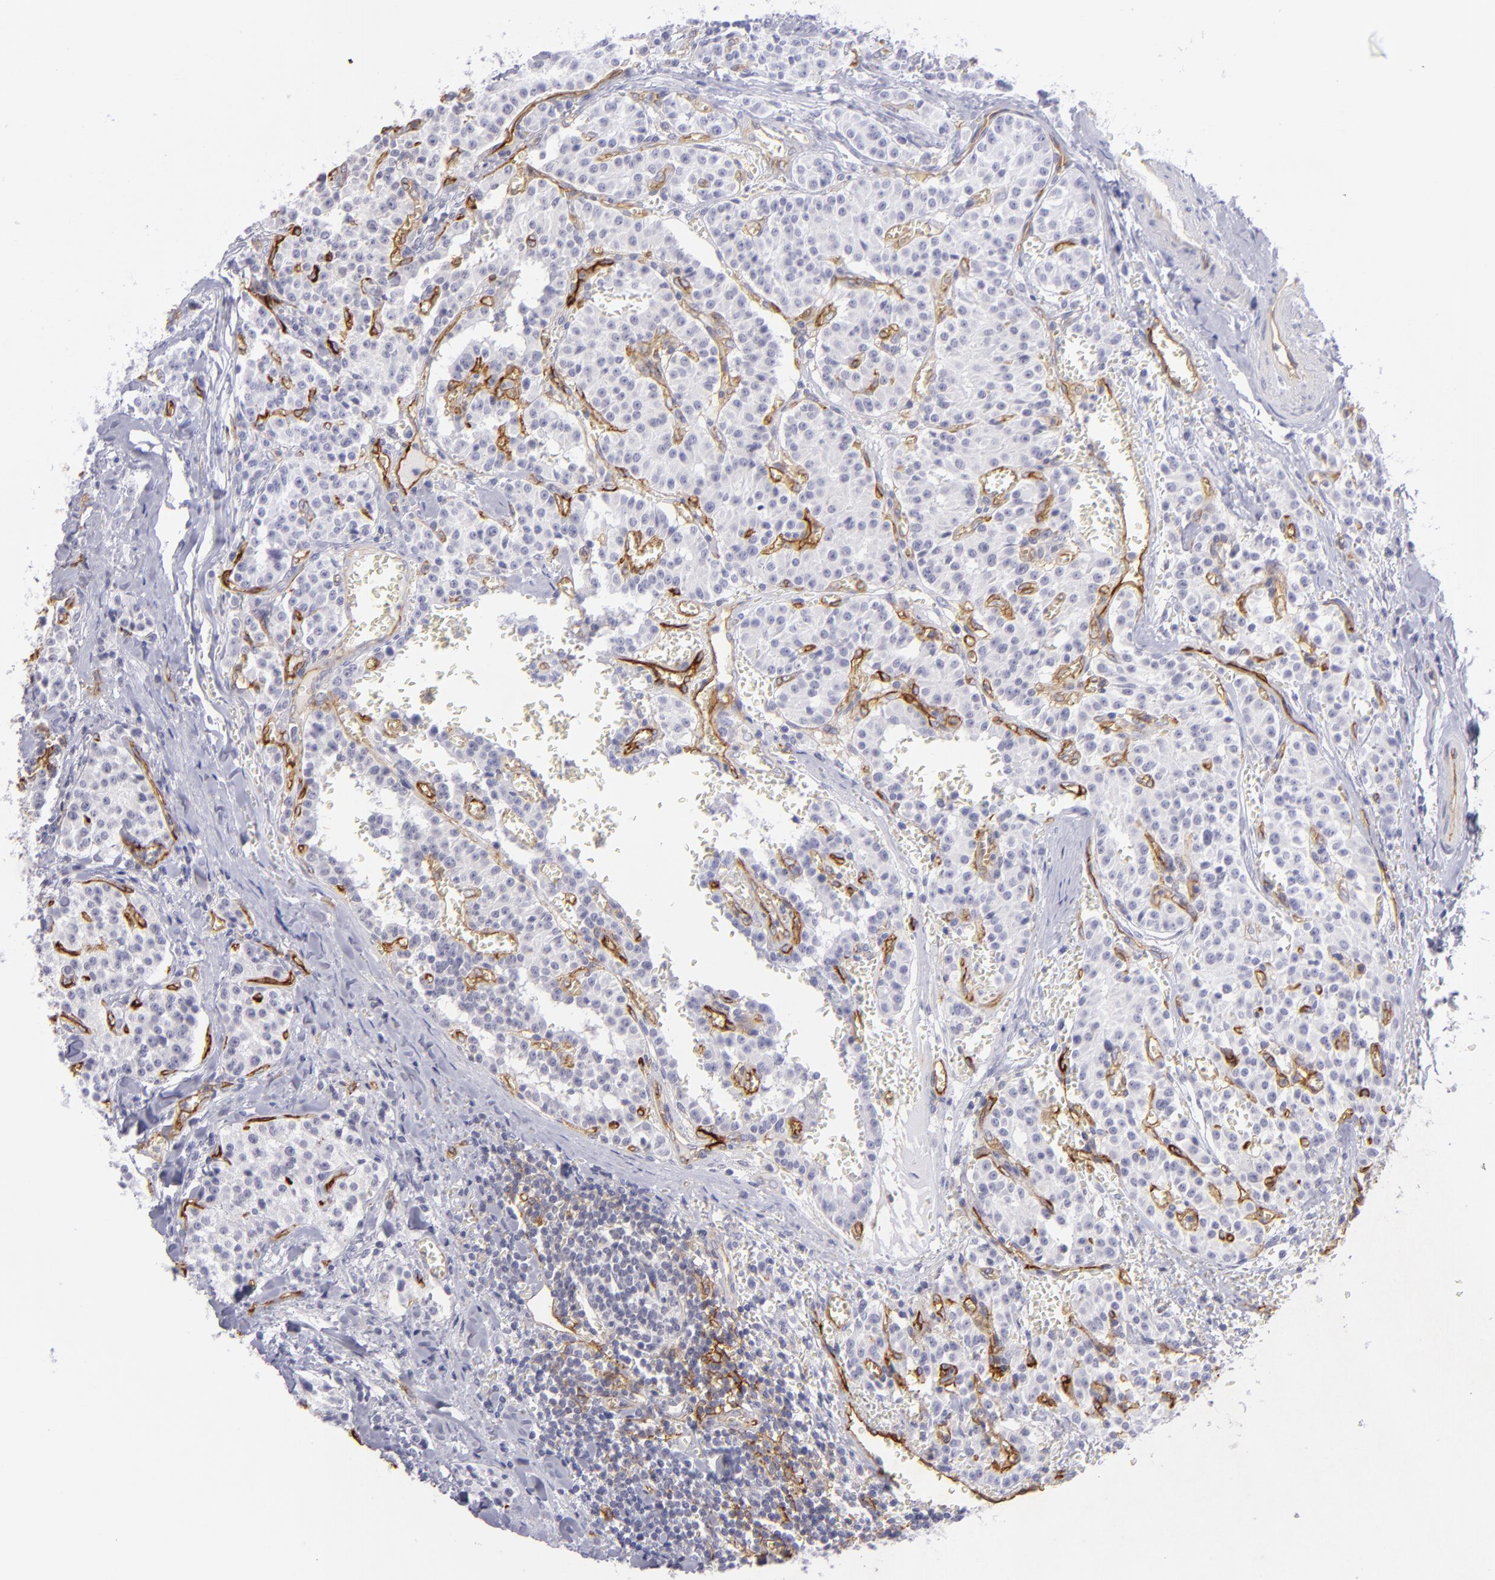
{"staining": {"intensity": "negative", "quantity": "none", "location": "none"}, "tissue": "carcinoid", "cell_type": "Tumor cells", "image_type": "cancer", "snomed": [{"axis": "morphology", "description": "Carcinoid, malignant, NOS"}, {"axis": "topography", "description": "Stomach"}], "caption": "Human malignant carcinoid stained for a protein using IHC displays no staining in tumor cells.", "gene": "THBD", "patient": {"sex": "female", "age": 76}}